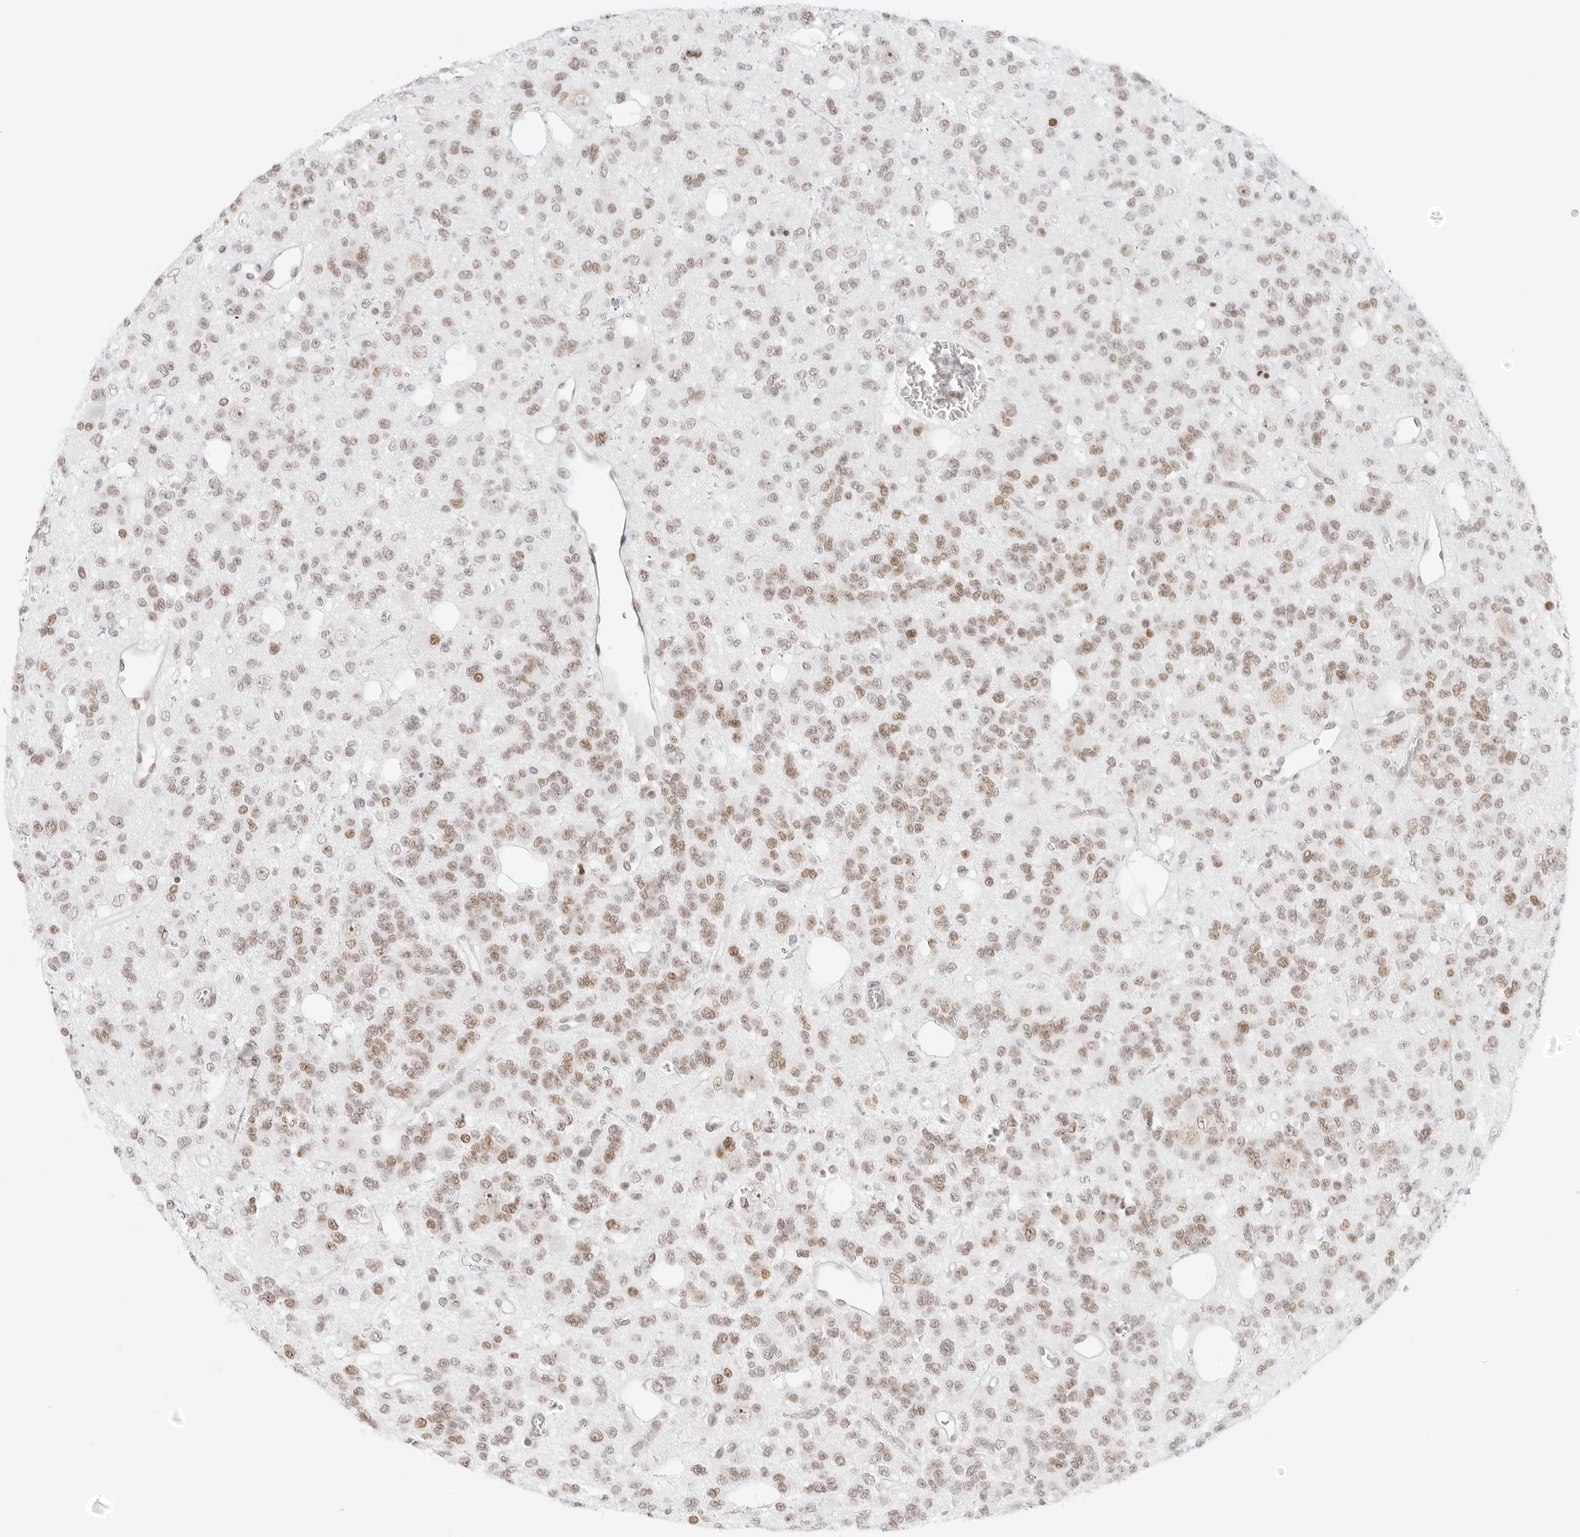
{"staining": {"intensity": "moderate", "quantity": "25%-75%", "location": "nuclear"}, "tissue": "glioma", "cell_type": "Tumor cells", "image_type": "cancer", "snomed": [{"axis": "morphology", "description": "Glioma, malignant, Low grade"}, {"axis": "topography", "description": "Brain"}], "caption": "Immunohistochemistry (IHC) (DAB (3,3'-diaminobenzidine)) staining of human glioma exhibits moderate nuclear protein positivity in about 25%-75% of tumor cells.", "gene": "RCC1", "patient": {"sex": "male", "age": 38}}